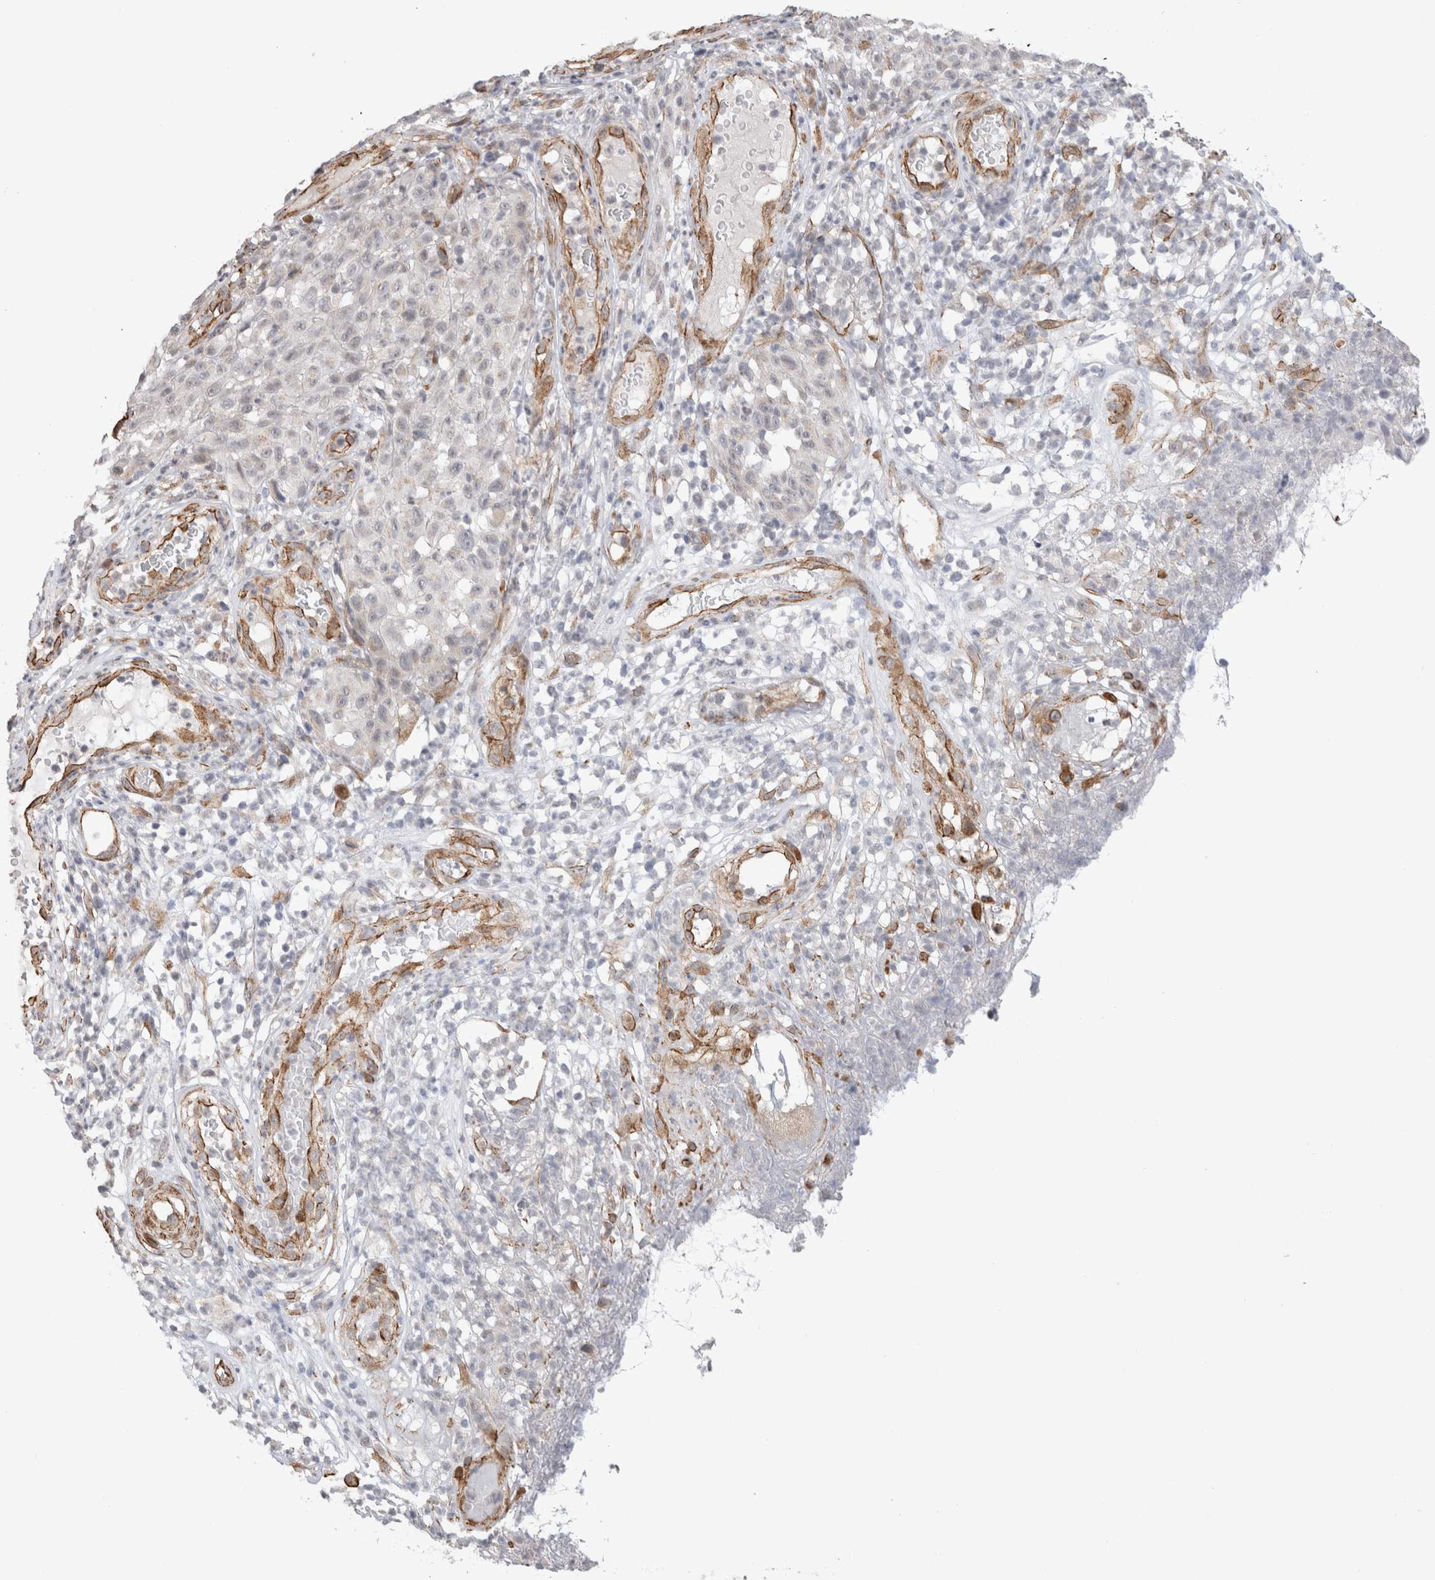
{"staining": {"intensity": "negative", "quantity": "none", "location": "none"}, "tissue": "melanoma", "cell_type": "Tumor cells", "image_type": "cancer", "snomed": [{"axis": "morphology", "description": "Malignant melanoma, NOS"}, {"axis": "topography", "description": "Skin"}], "caption": "This is an immunohistochemistry image of human melanoma. There is no expression in tumor cells.", "gene": "CAAP1", "patient": {"sex": "female", "age": 82}}